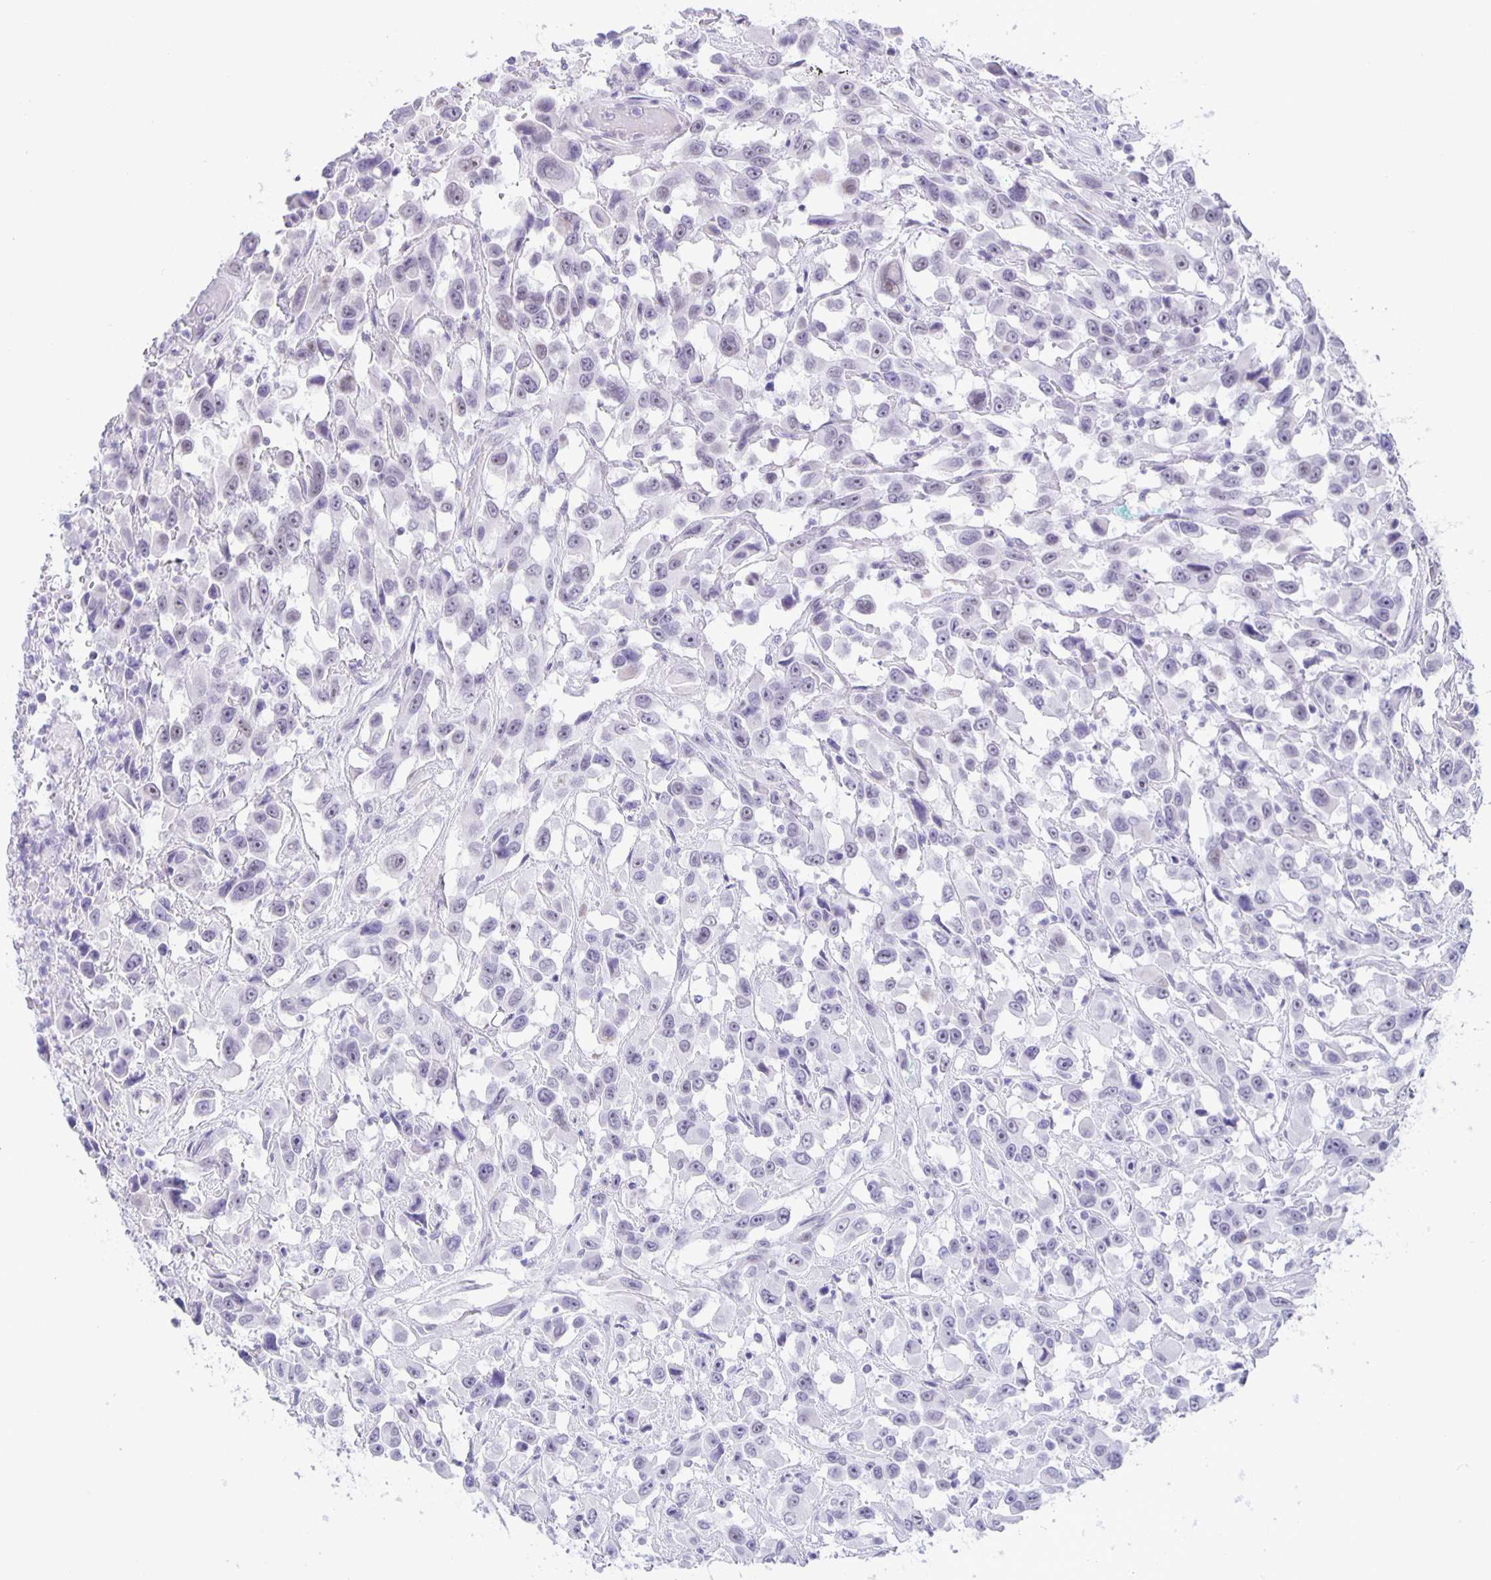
{"staining": {"intensity": "weak", "quantity": "25%-75%", "location": "nuclear"}, "tissue": "urothelial cancer", "cell_type": "Tumor cells", "image_type": "cancer", "snomed": [{"axis": "morphology", "description": "Urothelial carcinoma, High grade"}, {"axis": "topography", "description": "Urinary bladder"}], "caption": "Approximately 25%-75% of tumor cells in urothelial carcinoma (high-grade) exhibit weak nuclear protein expression as visualized by brown immunohistochemical staining.", "gene": "PHRF1", "patient": {"sex": "male", "age": 53}}